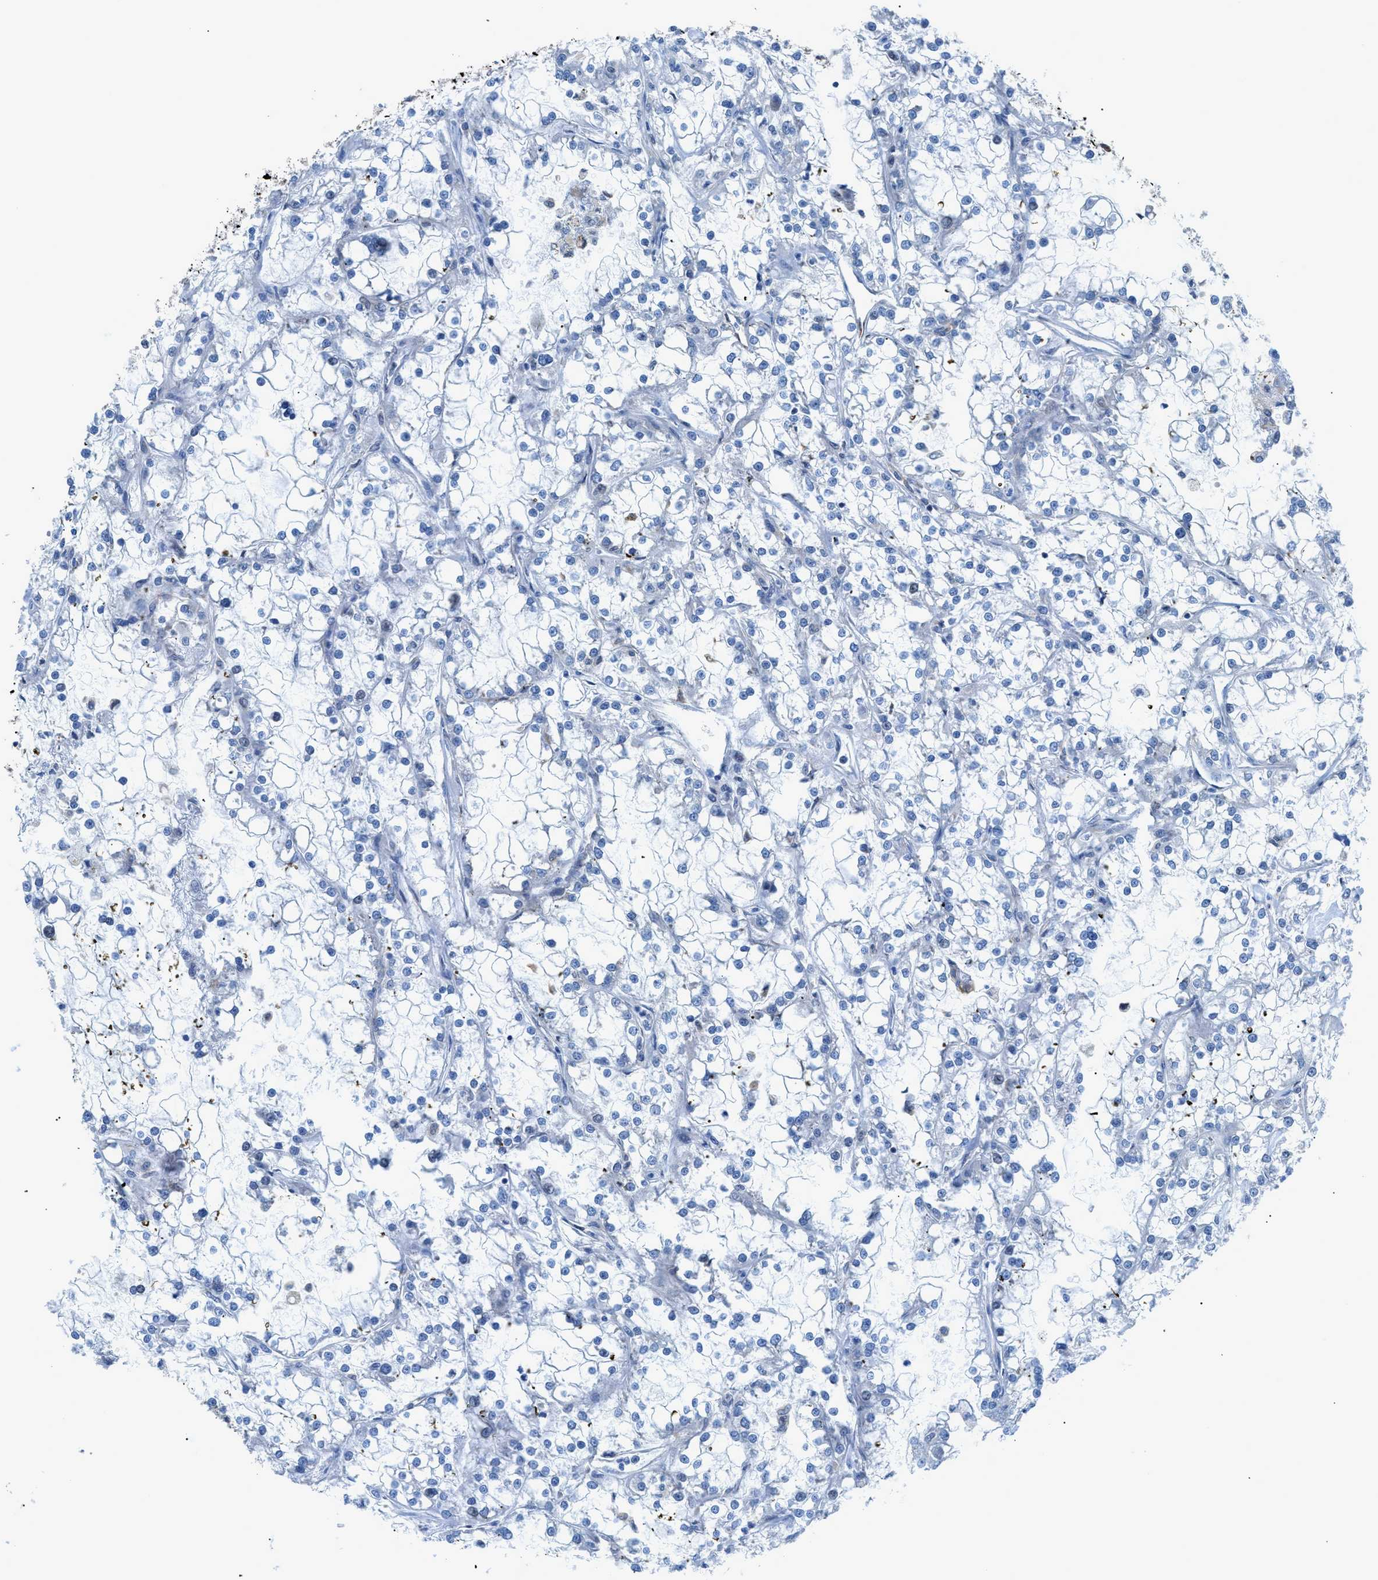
{"staining": {"intensity": "negative", "quantity": "none", "location": "none"}, "tissue": "renal cancer", "cell_type": "Tumor cells", "image_type": "cancer", "snomed": [{"axis": "morphology", "description": "Adenocarcinoma, NOS"}, {"axis": "topography", "description": "Kidney"}], "caption": "Tumor cells show no significant protein positivity in renal cancer (adenocarcinoma).", "gene": "DMAC1", "patient": {"sex": "female", "age": 52}}